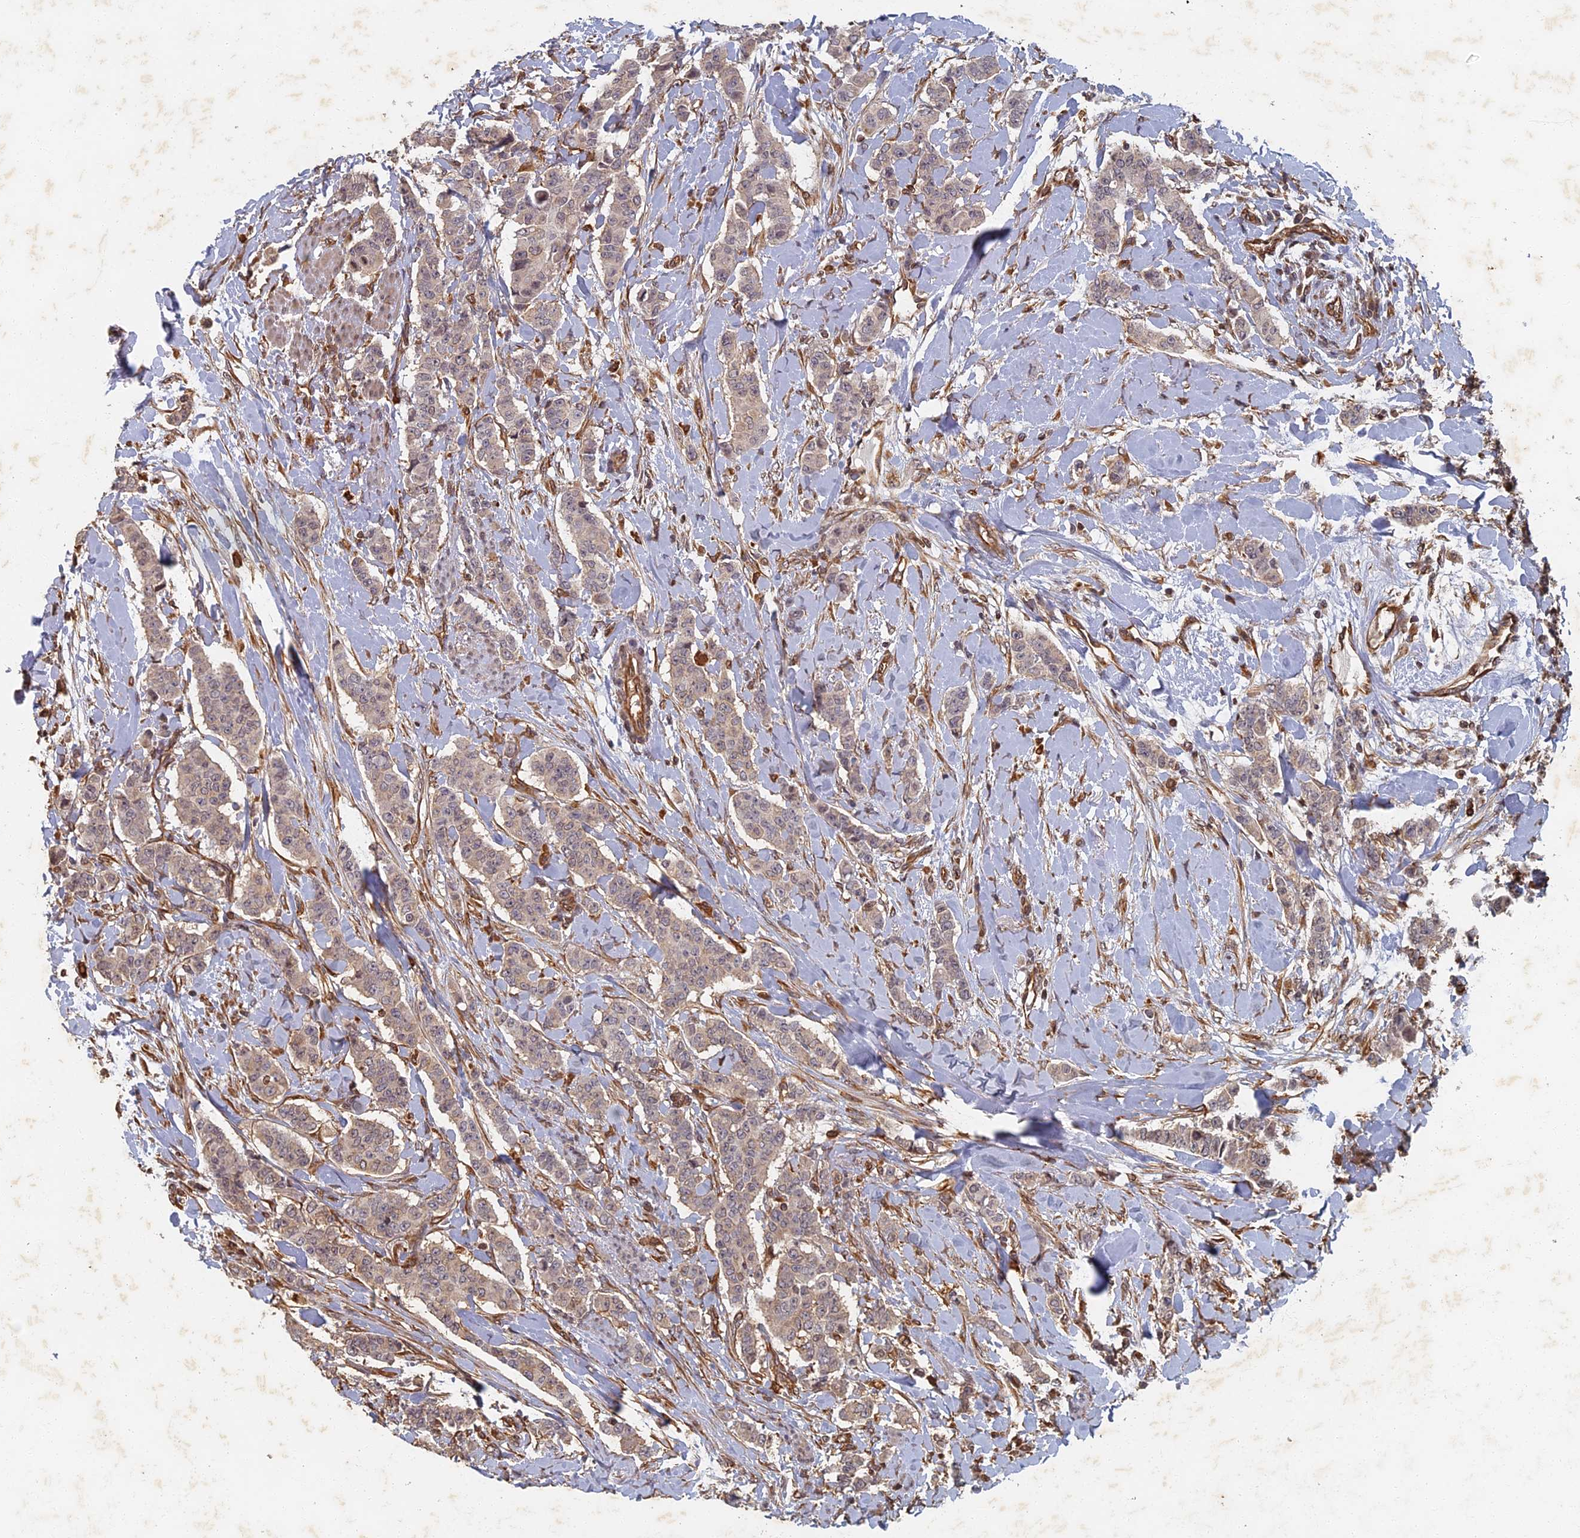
{"staining": {"intensity": "weak", "quantity": "<25%", "location": "cytoplasmic/membranous"}, "tissue": "breast cancer", "cell_type": "Tumor cells", "image_type": "cancer", "snomed": [{"axis": "morphology", "description": "Duct carcinoma"}, {"axis": "topography", "description": "Breast"}], "caption": "Tumor cells are negative for brown protein staining in breast cancer.", "gene": "ABCB10", "patient": {"sex": "female", "age": 40}}